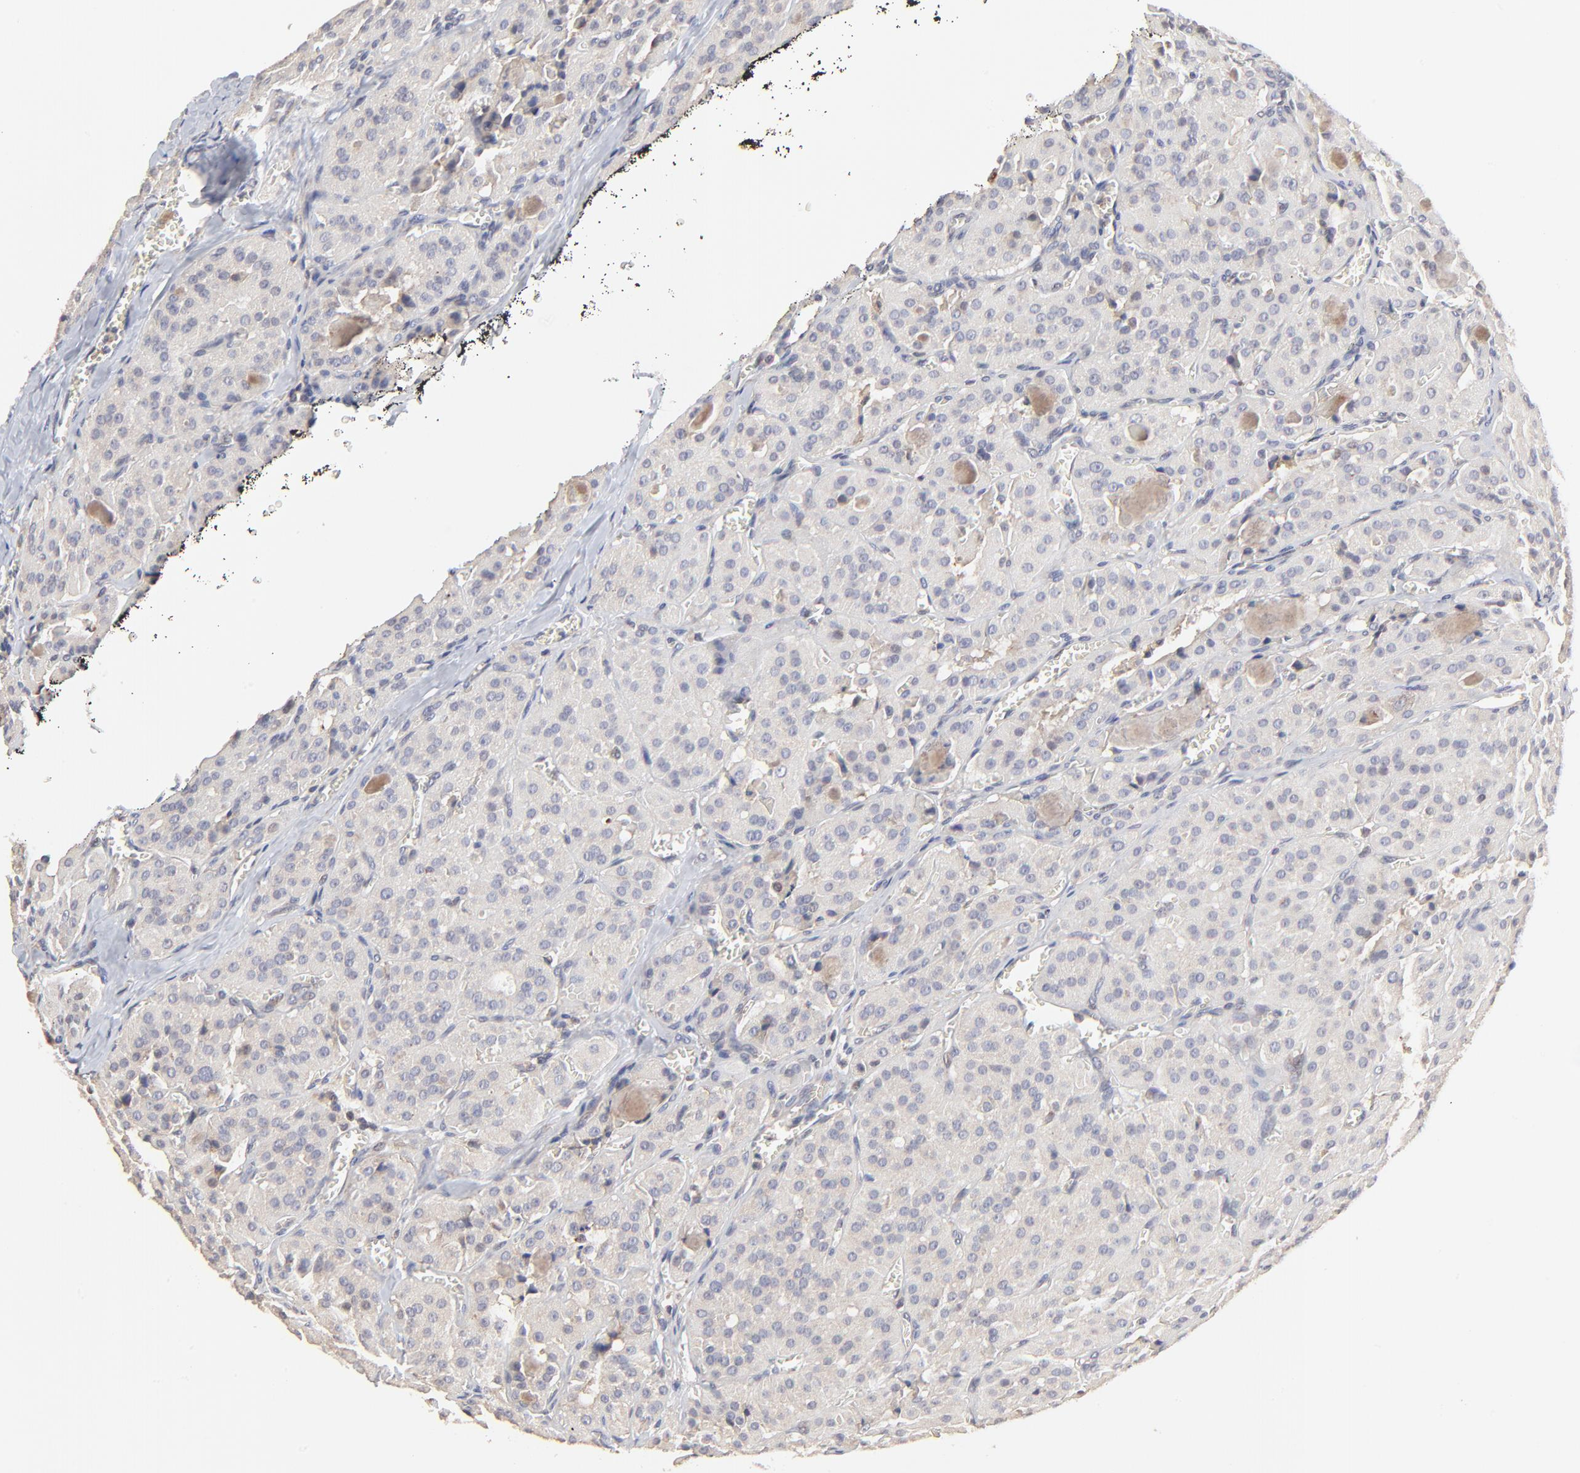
{"staining": {"intensity": "negative", "quantity": "none", "location": "none"}, "tissue": "thyroid cancer", "cell_type": "Tumor cells", "image_type": "cancer", "snomed": [{"axis": "morphology", "description": "Carcinoma, NOS"}, {"axis": "topography", "description": "Thyroid gland"}], "caption": "This is an immunohistochemistry histopathology image of thyroid cancer (carcinoma). There is no expression in tumor cells.", "gene": "ELP2", "patient": {"sex": "male", "age": 76}}